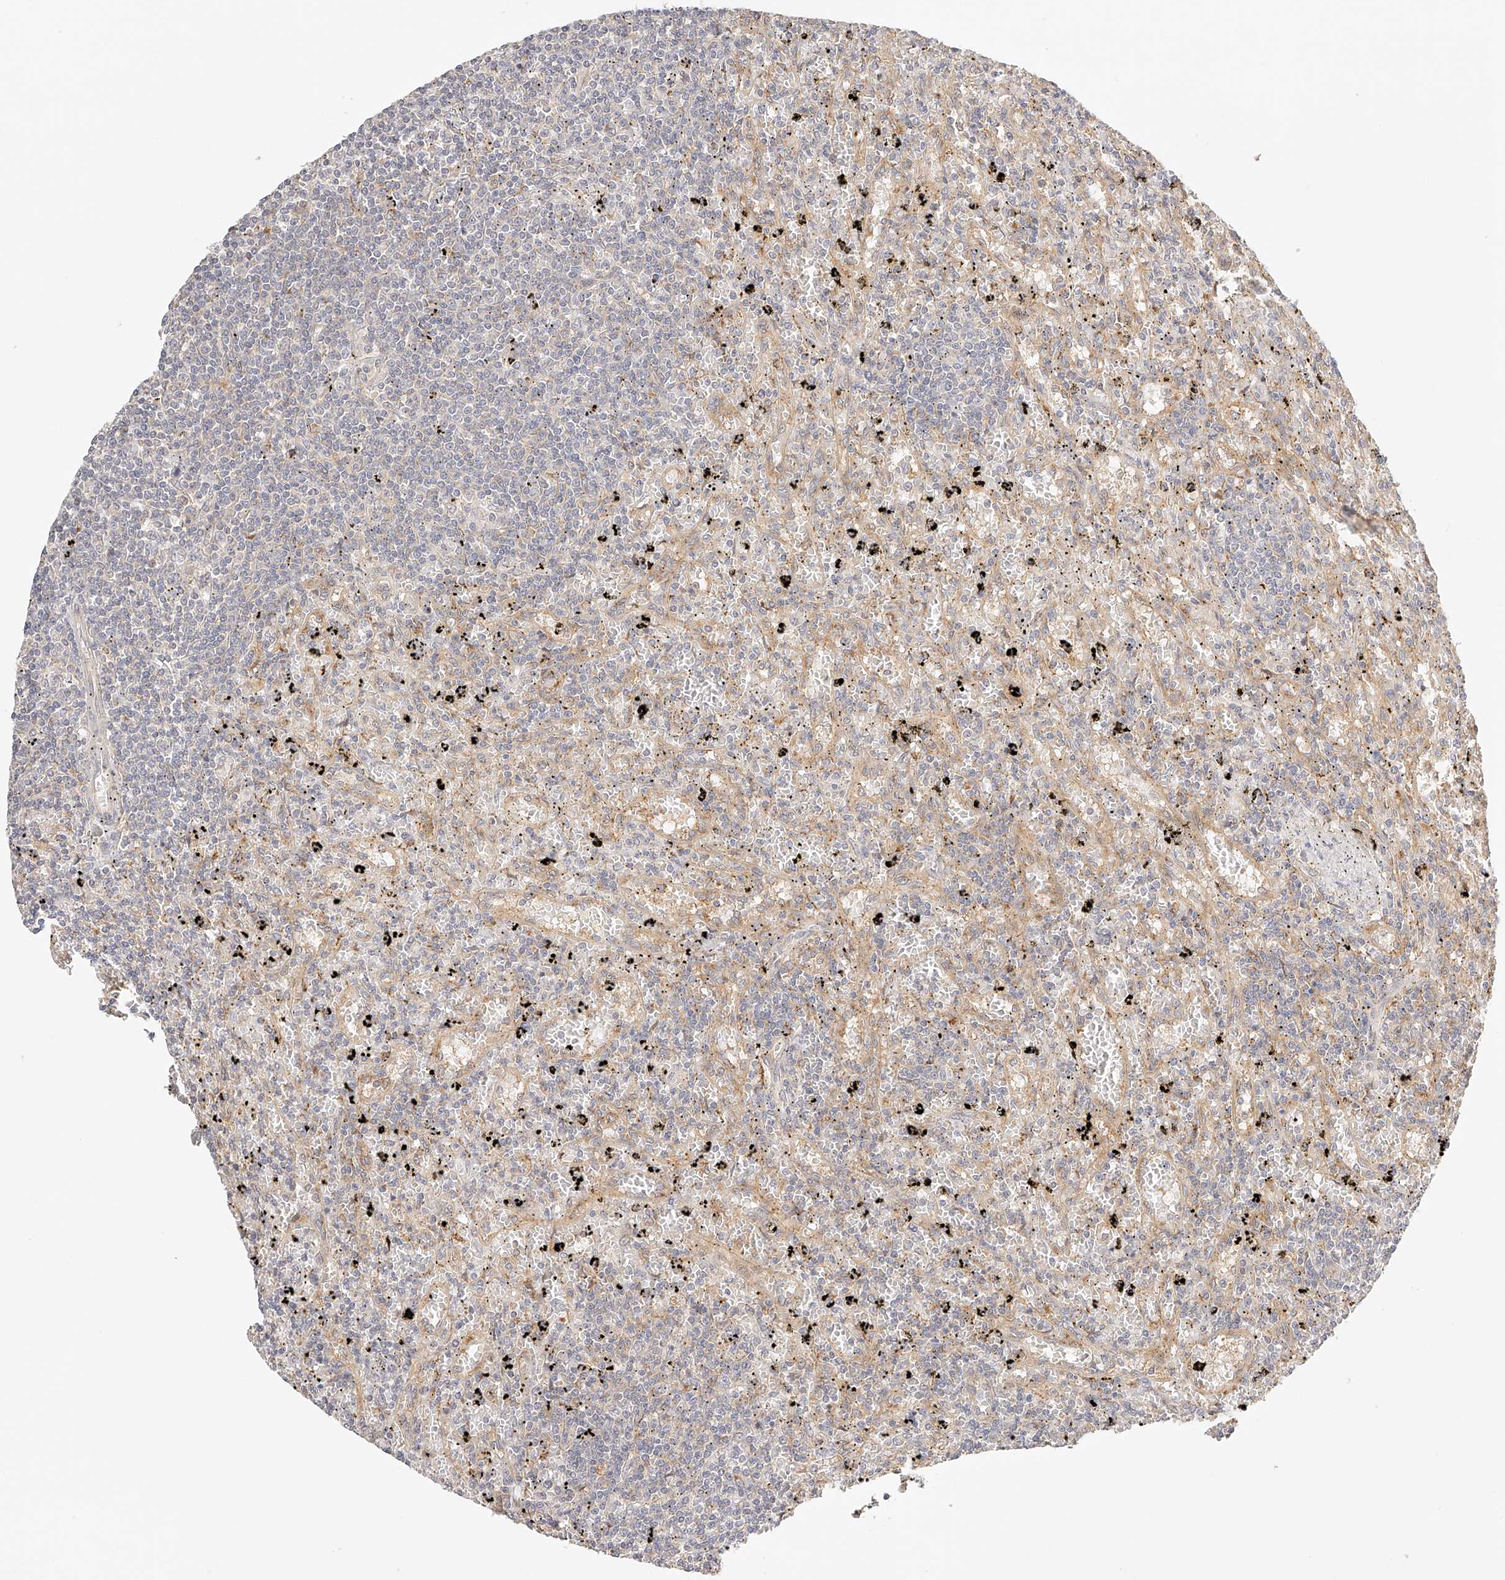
{"staining": {"intensity": "negative", "quantity": "none", "location": "none"}, "tissue": "lymphoma", "cell_type": "Tumor cells", "image_type": "cancer", "snomed": [{"axis": "morphology", "description": "Malignant lymphoma, non-Hodgkin's type, Low grade"}, {"axis": "topography", "description": "Spleen"}], "caption": "Photomicrograph shows no protein positivity in tumor cells of malignant lymphoma, non-Hodgkin's type (low-grade) tissue.", "gene": "SYNC", "patient": {"sex": "male", "age": 76}}